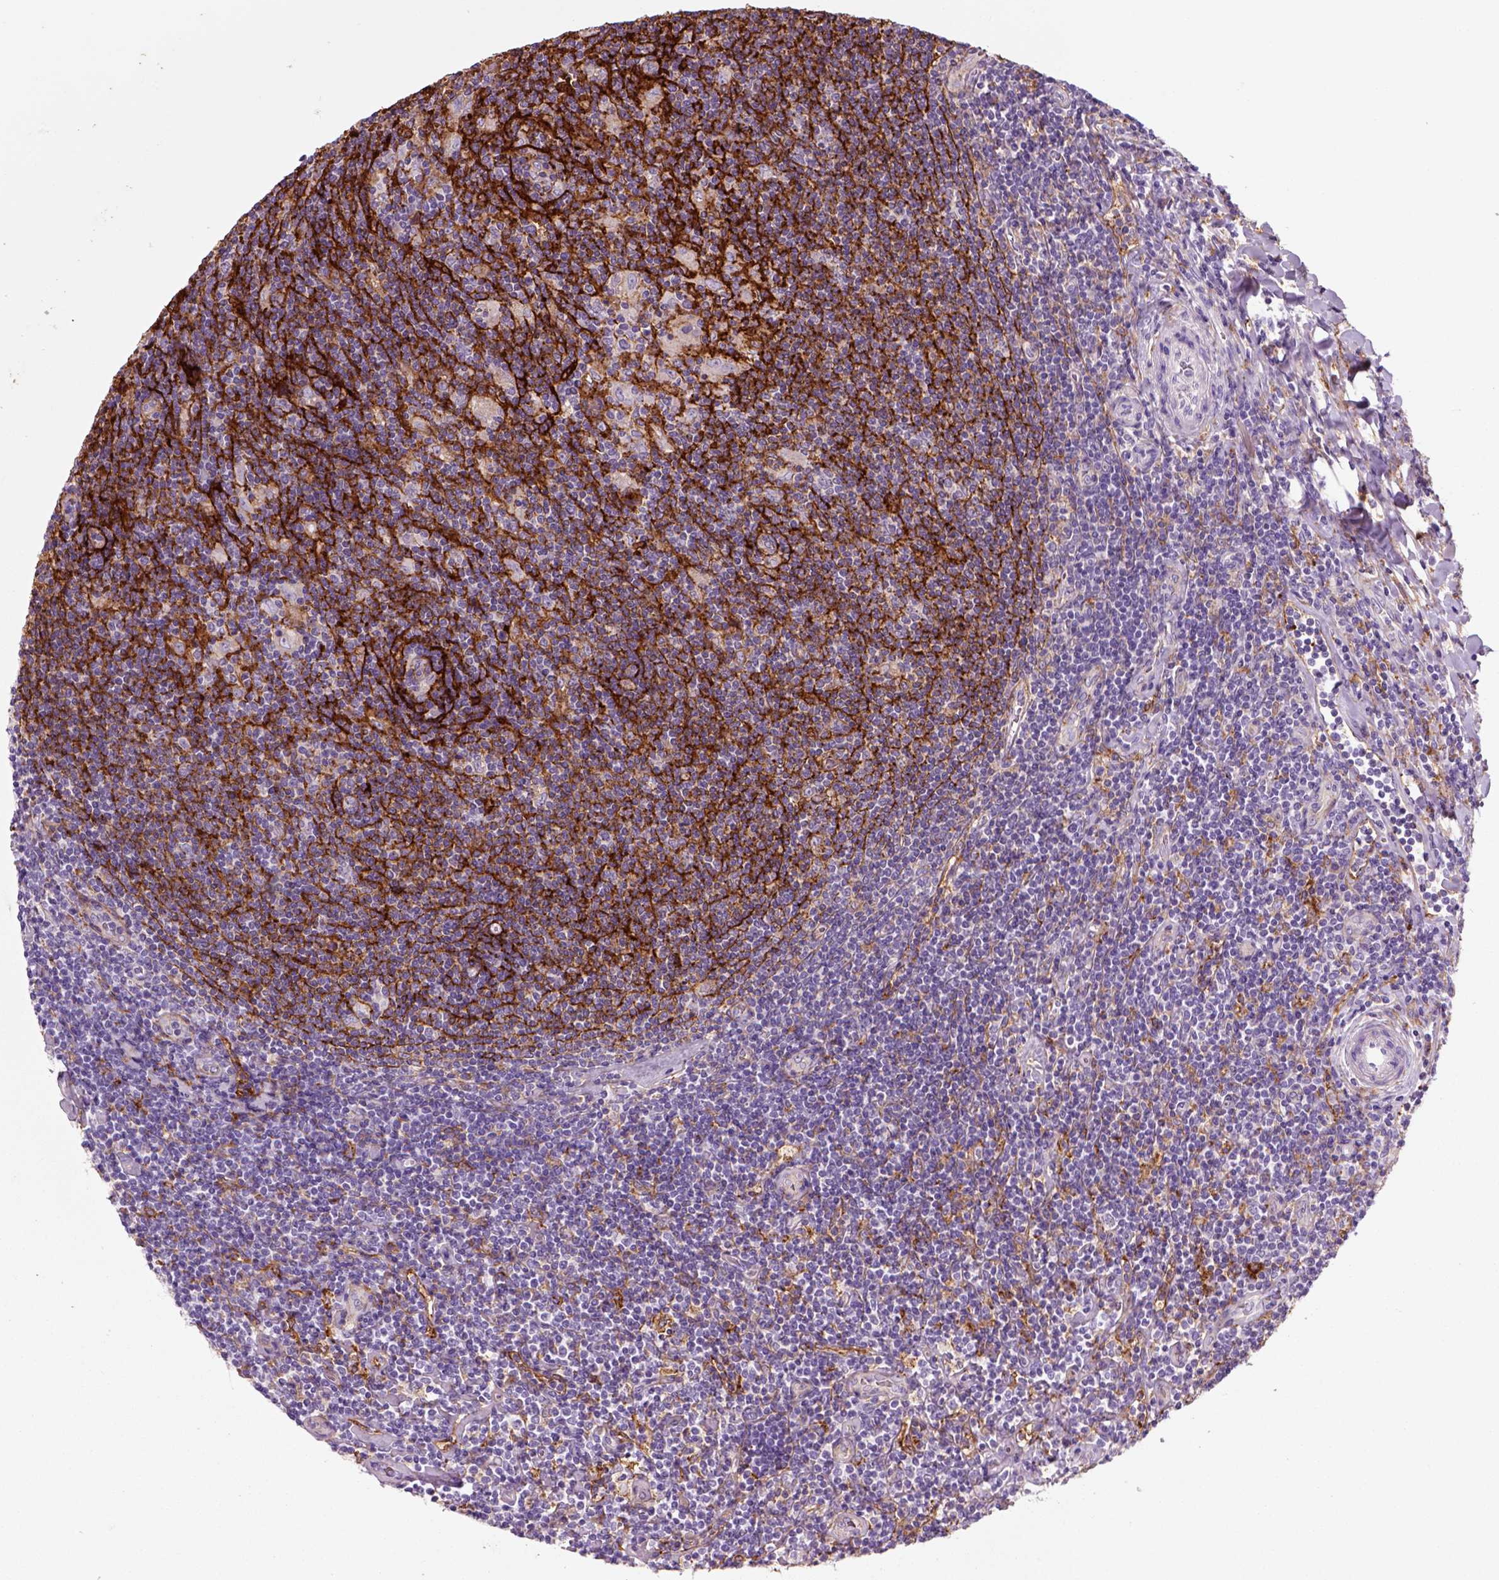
{"staining": {"intensity": "negative", "quantity": "none", "location": "none"}, "tissue": "lymphoma", "cell_type": "Tumor cells", "image_type": "cancer", "snomed": [{"axis": "morphology", "description": "Hodgkin's disease, NOS"}, {"axis": "topography", "description": "Lymph node"}], "caption": "Protein analysis of lymphoma exhibits no significant staining in tumor cells.", "gene": "MARCKS", "patient": {"sex": "male", "age": 40}}